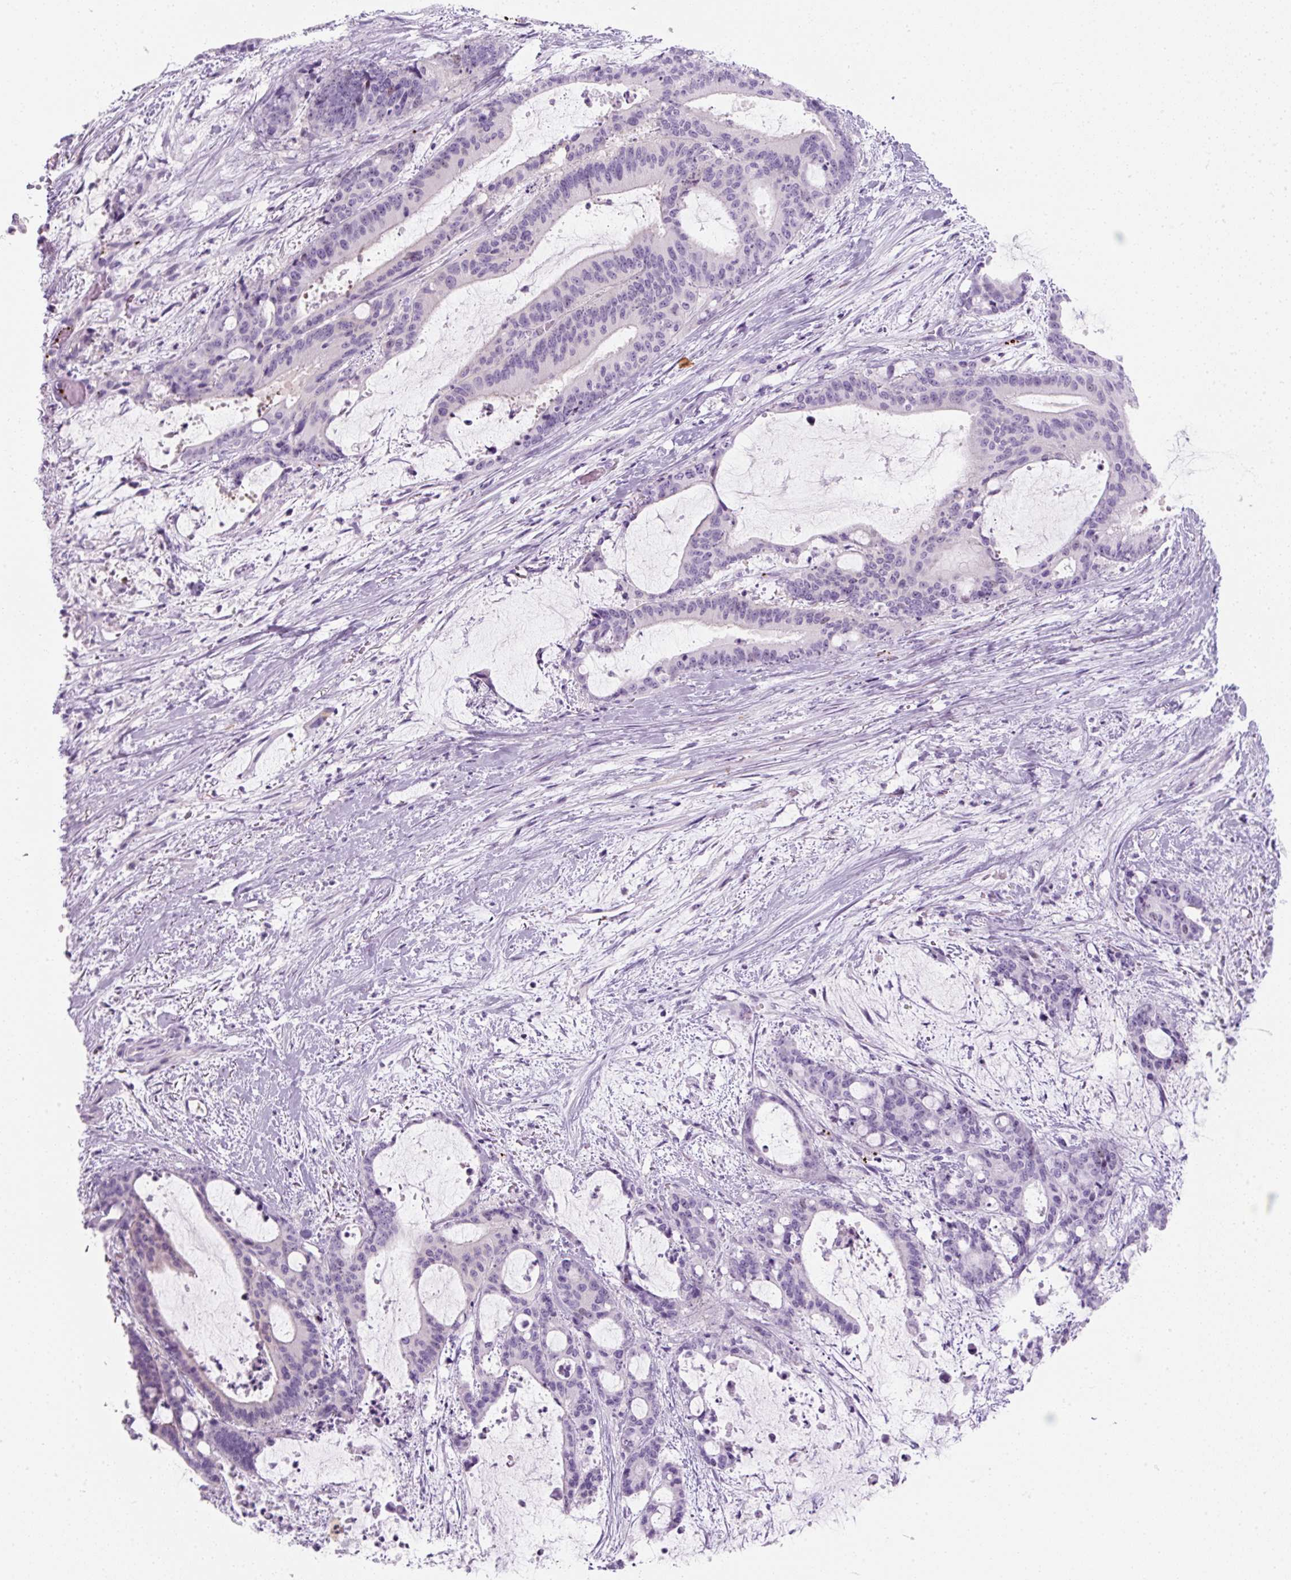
{"staining": {"intensity": "negative", "quantity": "none", "location": "none"}, "tissue": "liver cancer", "cell_type": "Tumor cells", "image_type": "cancer", "snomed": [{"axis": "morphology", "description": "Normal tissue, NOS"}, {"axis": "morphology", "description": "Cholangiocarcinoma"}, {"axis": "topography", "description": "Liver"}, {"axis": "topography", "description": "Peripheral nerve tissue"}], "caption": "This is an immunohistochemistry (IHC) micrograph of liver cancer (cholangiocarcinoma). There is no positivity in tumor cells.", "gene": "PF4V1", "patient": {"sex": "female", "age": 73}}